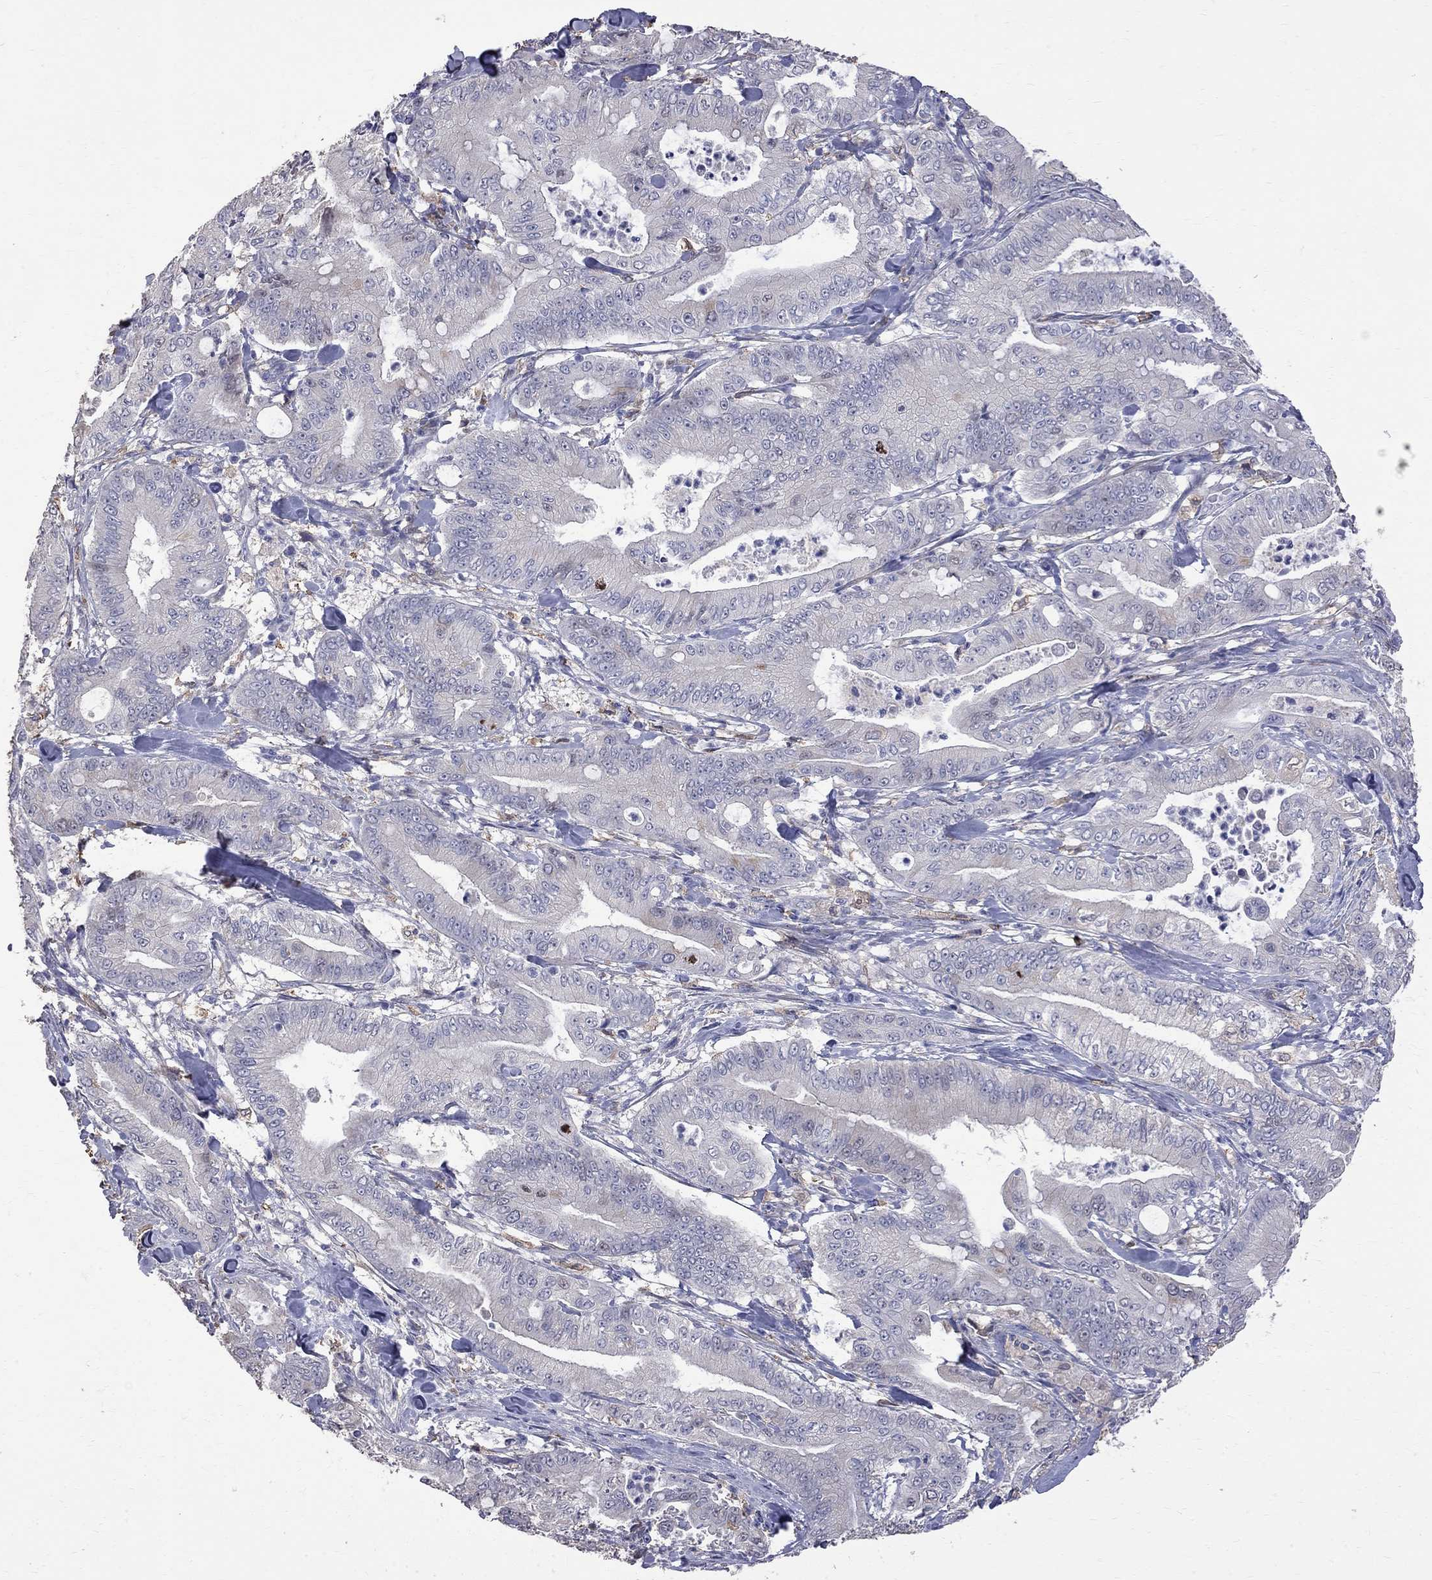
{"staining": {"intensity": "negative", "quantity": "none", "location": "none"}, "tissue": "pancreatic cancer", "cell_type": "Tumor cells", "image_type": "cancer", "snomed": [{"axis": "morphology", "description": "Adenocarcinoma, NOS"}, {"axis": "topography", "description": "Pancreas"}], "caption": "DAB immunohistochemical staining of human adenocarcinoma (pancreatic) displays no significant positivity in tumor cells.", "gene": "CKAP2", "patient": {"sex": "male", "age": 71}}